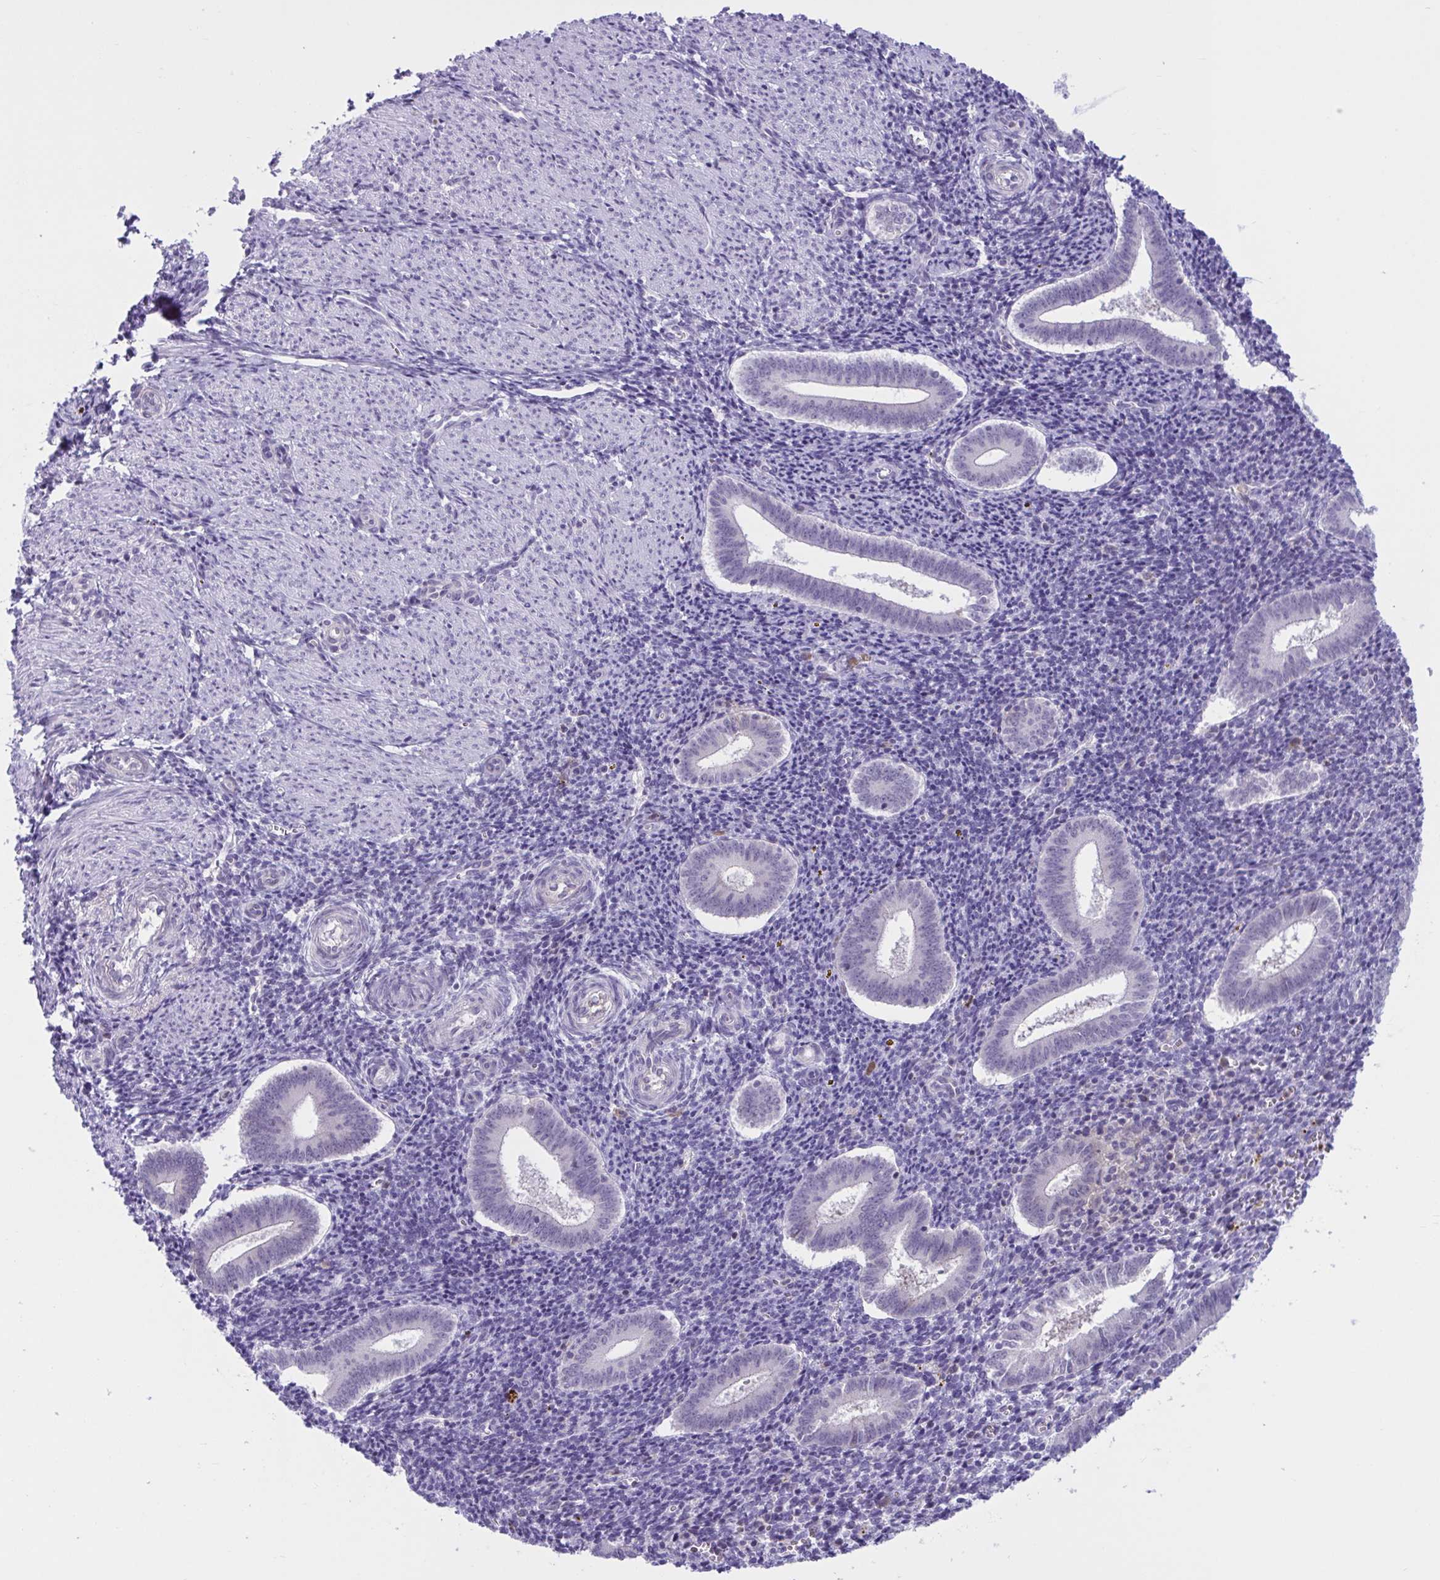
{"staining": {"intensity": "negative", "quantity": "none", "location": "none"}, "tissue": "endometrium", "cell_type": "Cells in endometrial stroma", "image_type": "normal", "snomed": [{"axis": "morphology", "description": "Normal tissue, NOS"}, {"axis": "topography", "description": "Endometrium"}], "caption": "IHC micrograph of normal human endometrium stained for a protein (brown), which reveals no staining in cells in endometrial stroma. The staining was performed using DAB (3,3'-diaminobenzidine) to visualize the protein expression in brown, while the nuclei were stained in blue with hematoxylin (Magnification: 20x).", "gene": "WNT9B", "patient": {"sex": "female", "age": 25}}